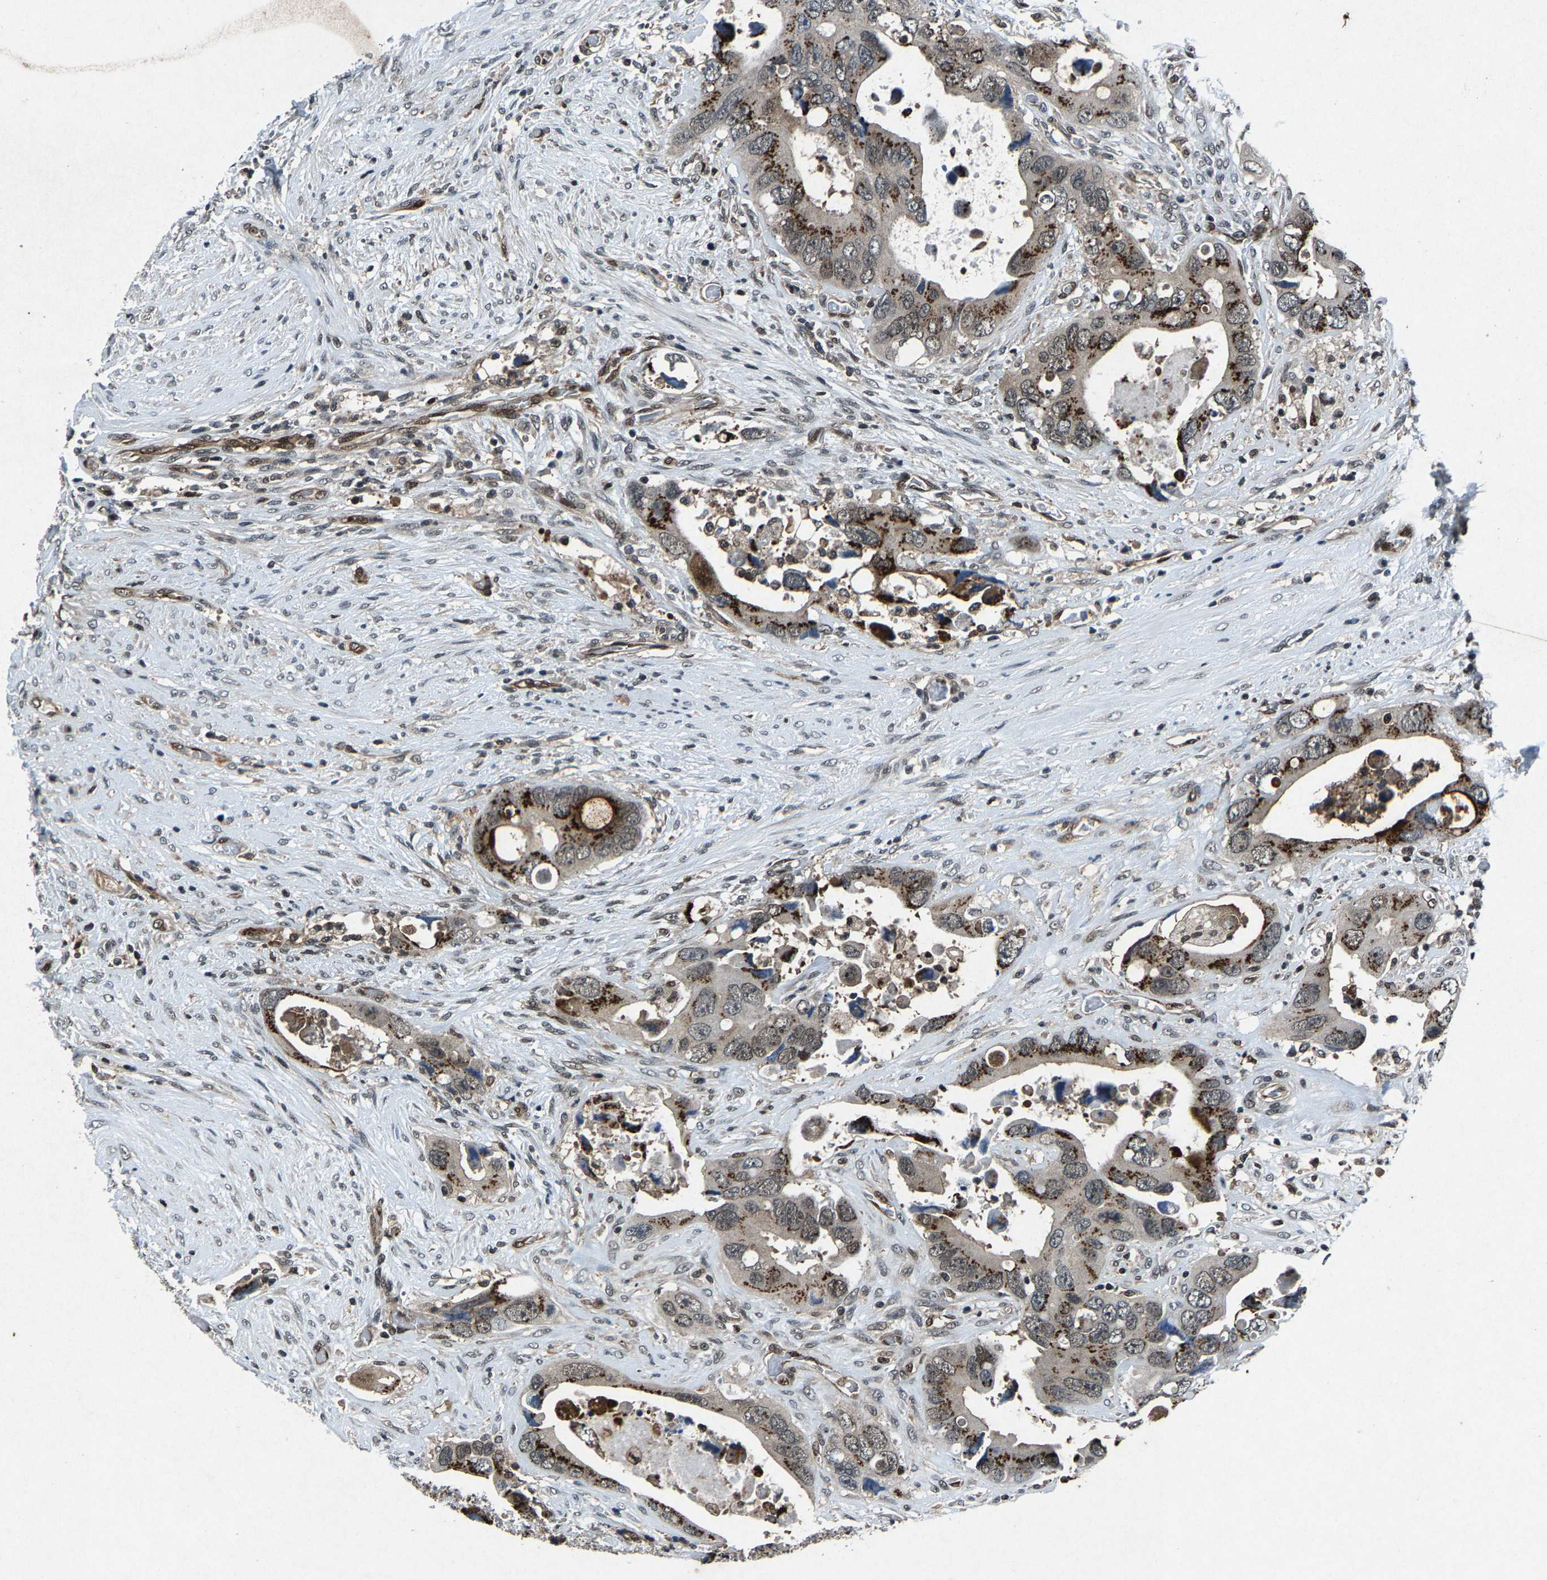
{"staining": {"intensity": "strong", "quantity": ">75%", "location": "cytoplasmic/membranous"}, "tissue": "colorectal cancer", "cell_type": "Tumor cells", "image_type": "cancer", "snomed": [{"axis": "morphology", "description": "Adenocarcinoma, NOS"}, {"axis": "topography", "description": "Rectum"}], "caption": "IHC photomicrograph of colorectal adenocarcinoma stained for a protein (brown), which exhibits high levels of strong cytoplasmic/membranous expression in about >75% of tumor cells.", "gene": "ATXN3", "patient": {"sex": "male", "age": 70}}